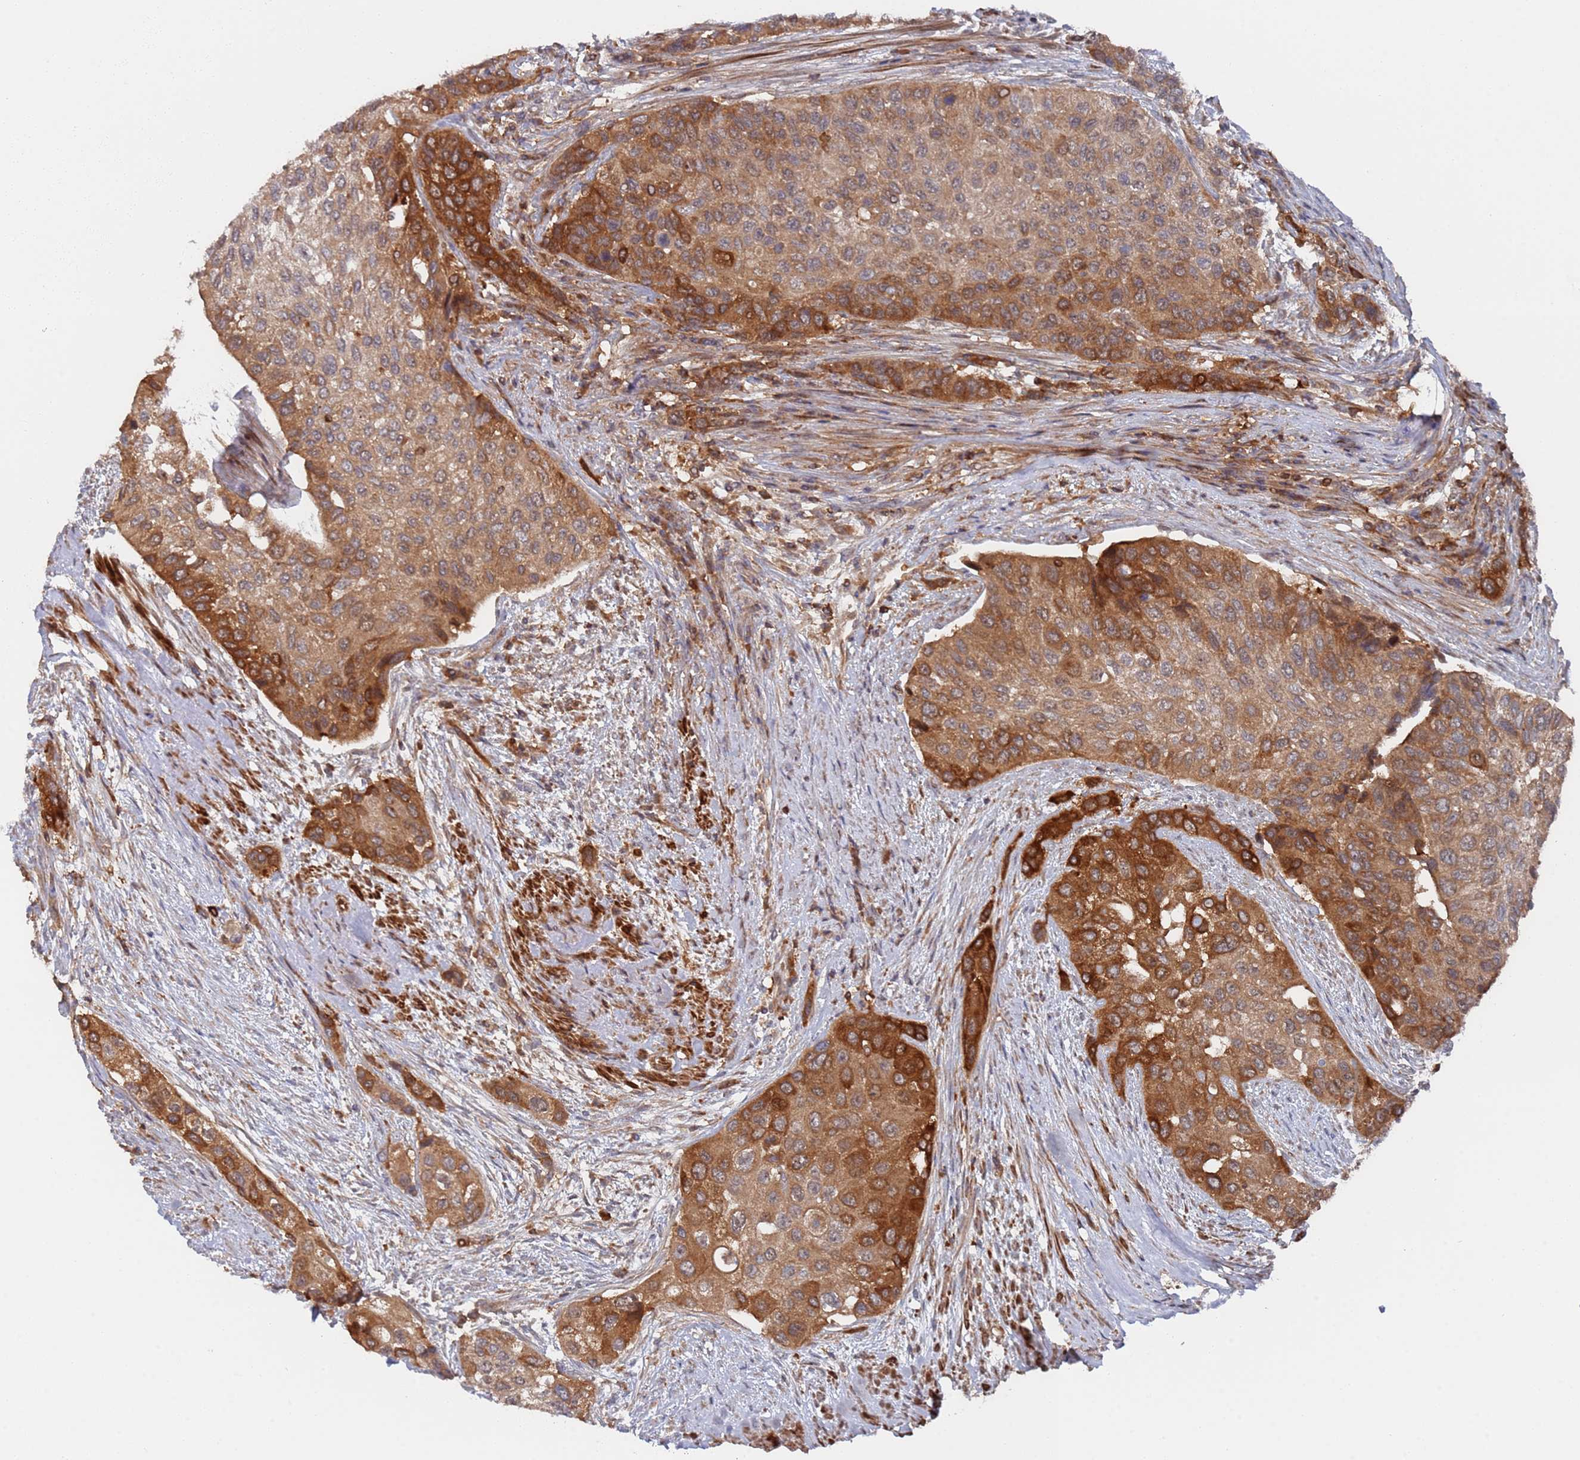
{"staining": {"intensity": "strong", "quantity": ">75%", "location": "cytoplasmic/membranous"}, "tissue": "urothelial cancer", "cell_type": "Tumor cells", "image_type": "cancer", "snomed": [{"axis": "morphology", "description": "Normal tissue, NOS"}, {"axis": "morphology", "description": "Urothelial carcinoma, High grade"}, {"axis": "topography", "description": "Vascular tissue"}, {"axis": "topography", "description": "Urinary bladder"}], "caption": "Protein analysis of high-grade urothelial carcinoma tissue reveals strong cytoplasmic/membranous positivity in approximately >75% of tumor cells.", "gene": "DDX60", "patient": {"sex": "female", "age": 56}}